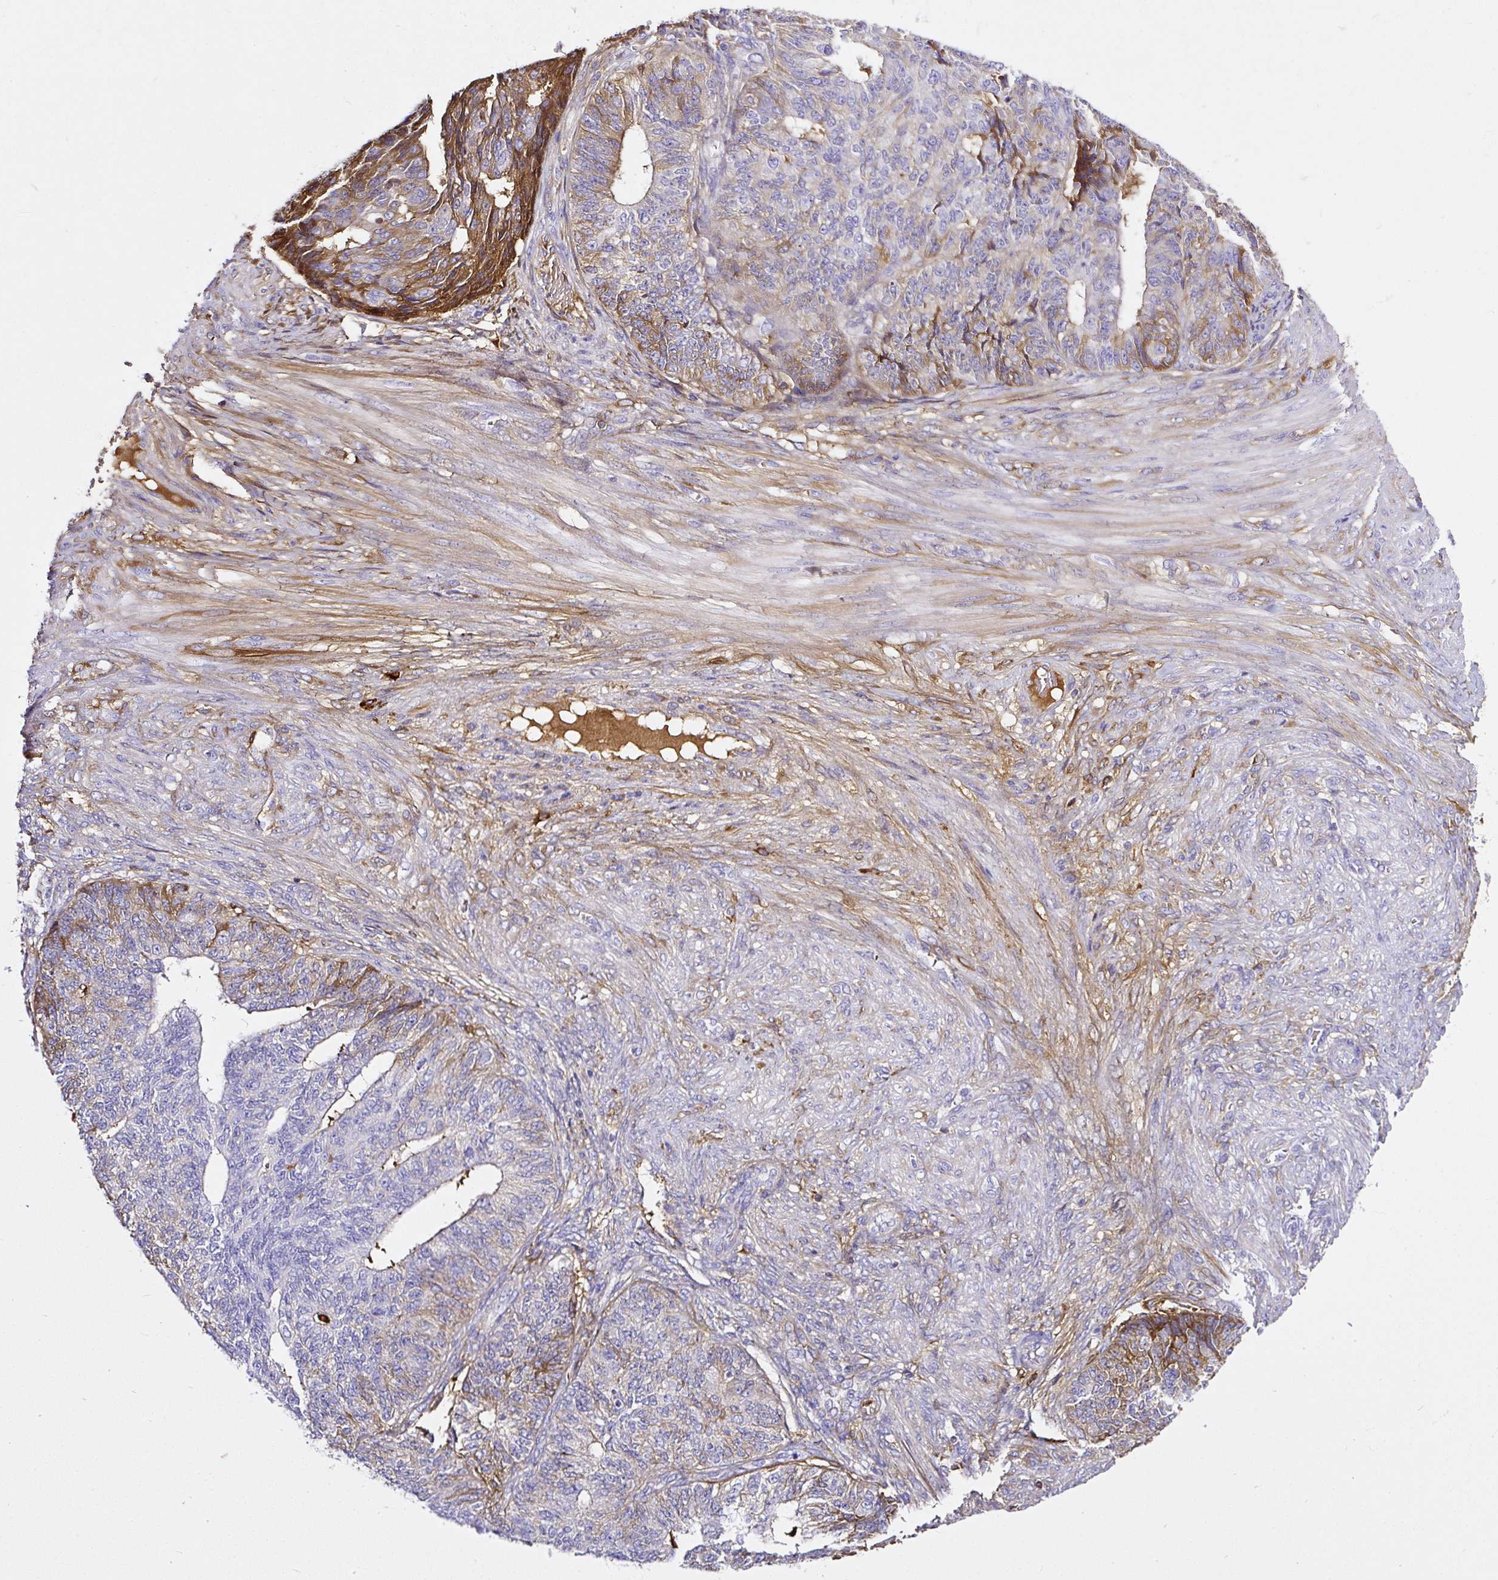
{"staining": {"intensity": "moderate", "quantity": "25%-75%", "location": "cytoplasmic/membranous"}, "tissue": "endometrial cancer", "cell_type": "Tumor cells", "image_type": "cancer", "snomed": [{"axis": "morphology", "description": "Adenocarcinoma, NOS"}, {"axis": "topography", "description": "Endometrium"}], "caption": "Protein analysis of endometrial cancer tissue exhibits moderate cytoplasmic/membranous staining in approximately 25%-75% of tumor cells.", "gene": "CLEC3B", "patient": {"sex": "female", "age": 32}}